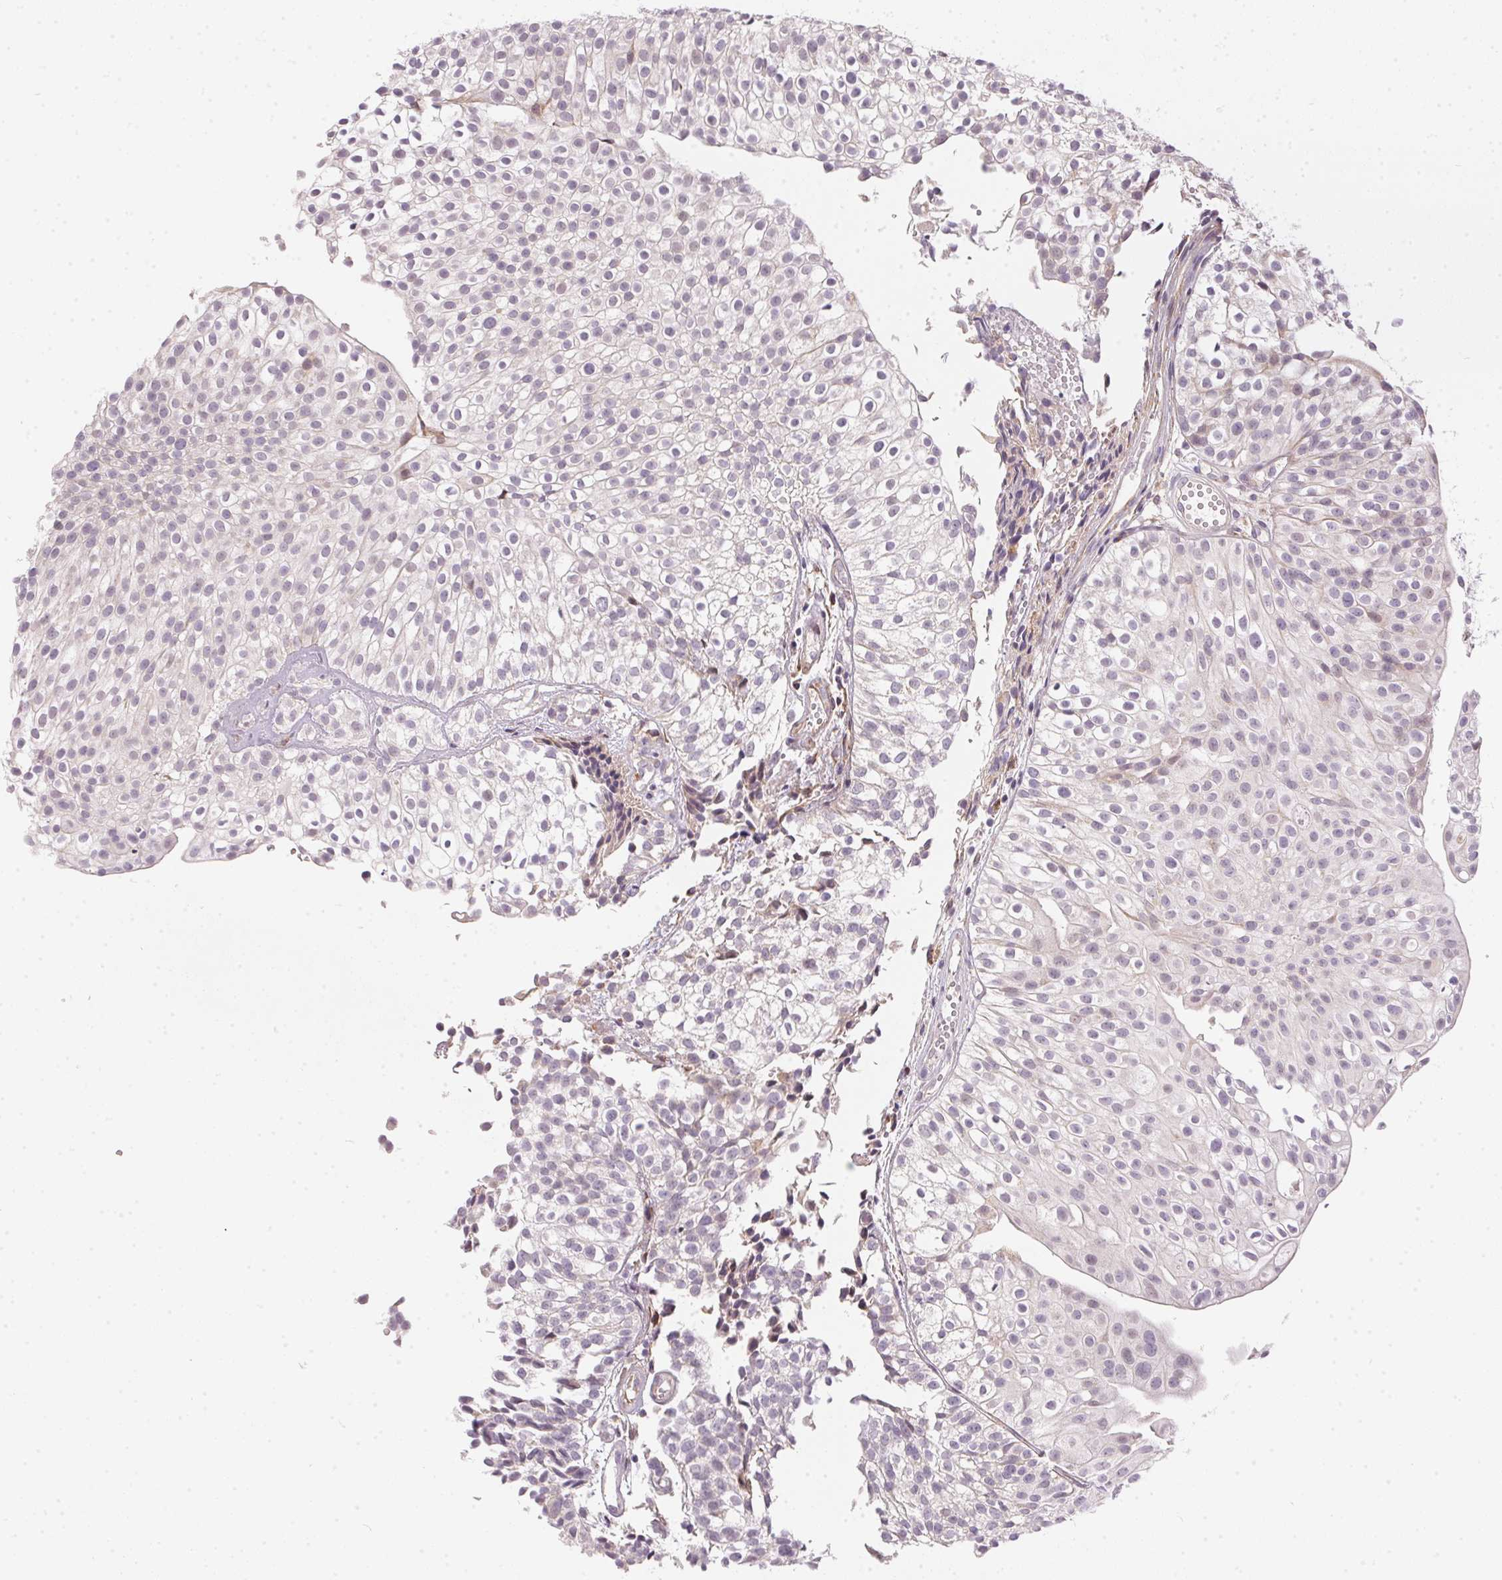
{"staining": {"intensity": "negative", "quantity": "none", "location": "none"}, "tissue": "urothelial cancer", "cell_type": "Tumor cells", "image_type": "cancer", "snomed": [{"axis": "morphology", "description": "Urothelial carcinoma, Low grade"}, {"axis": "topography", "description": "Urinary bladder"}], "caption": "This histopathology image is of urothelial cancer stained with immunohistochemistry to label a protein in brown with the nuclei are counter-stained blue. There is no staining in tumor cells. Brightfield microscopy of IHC stained with DAB (3,3'-diaminobenzidine) (brown) and hematoxylin (blue), captured at high magnification.", "gene": "VWA5B2", "patient": {"sex": "male", "age": 70}}